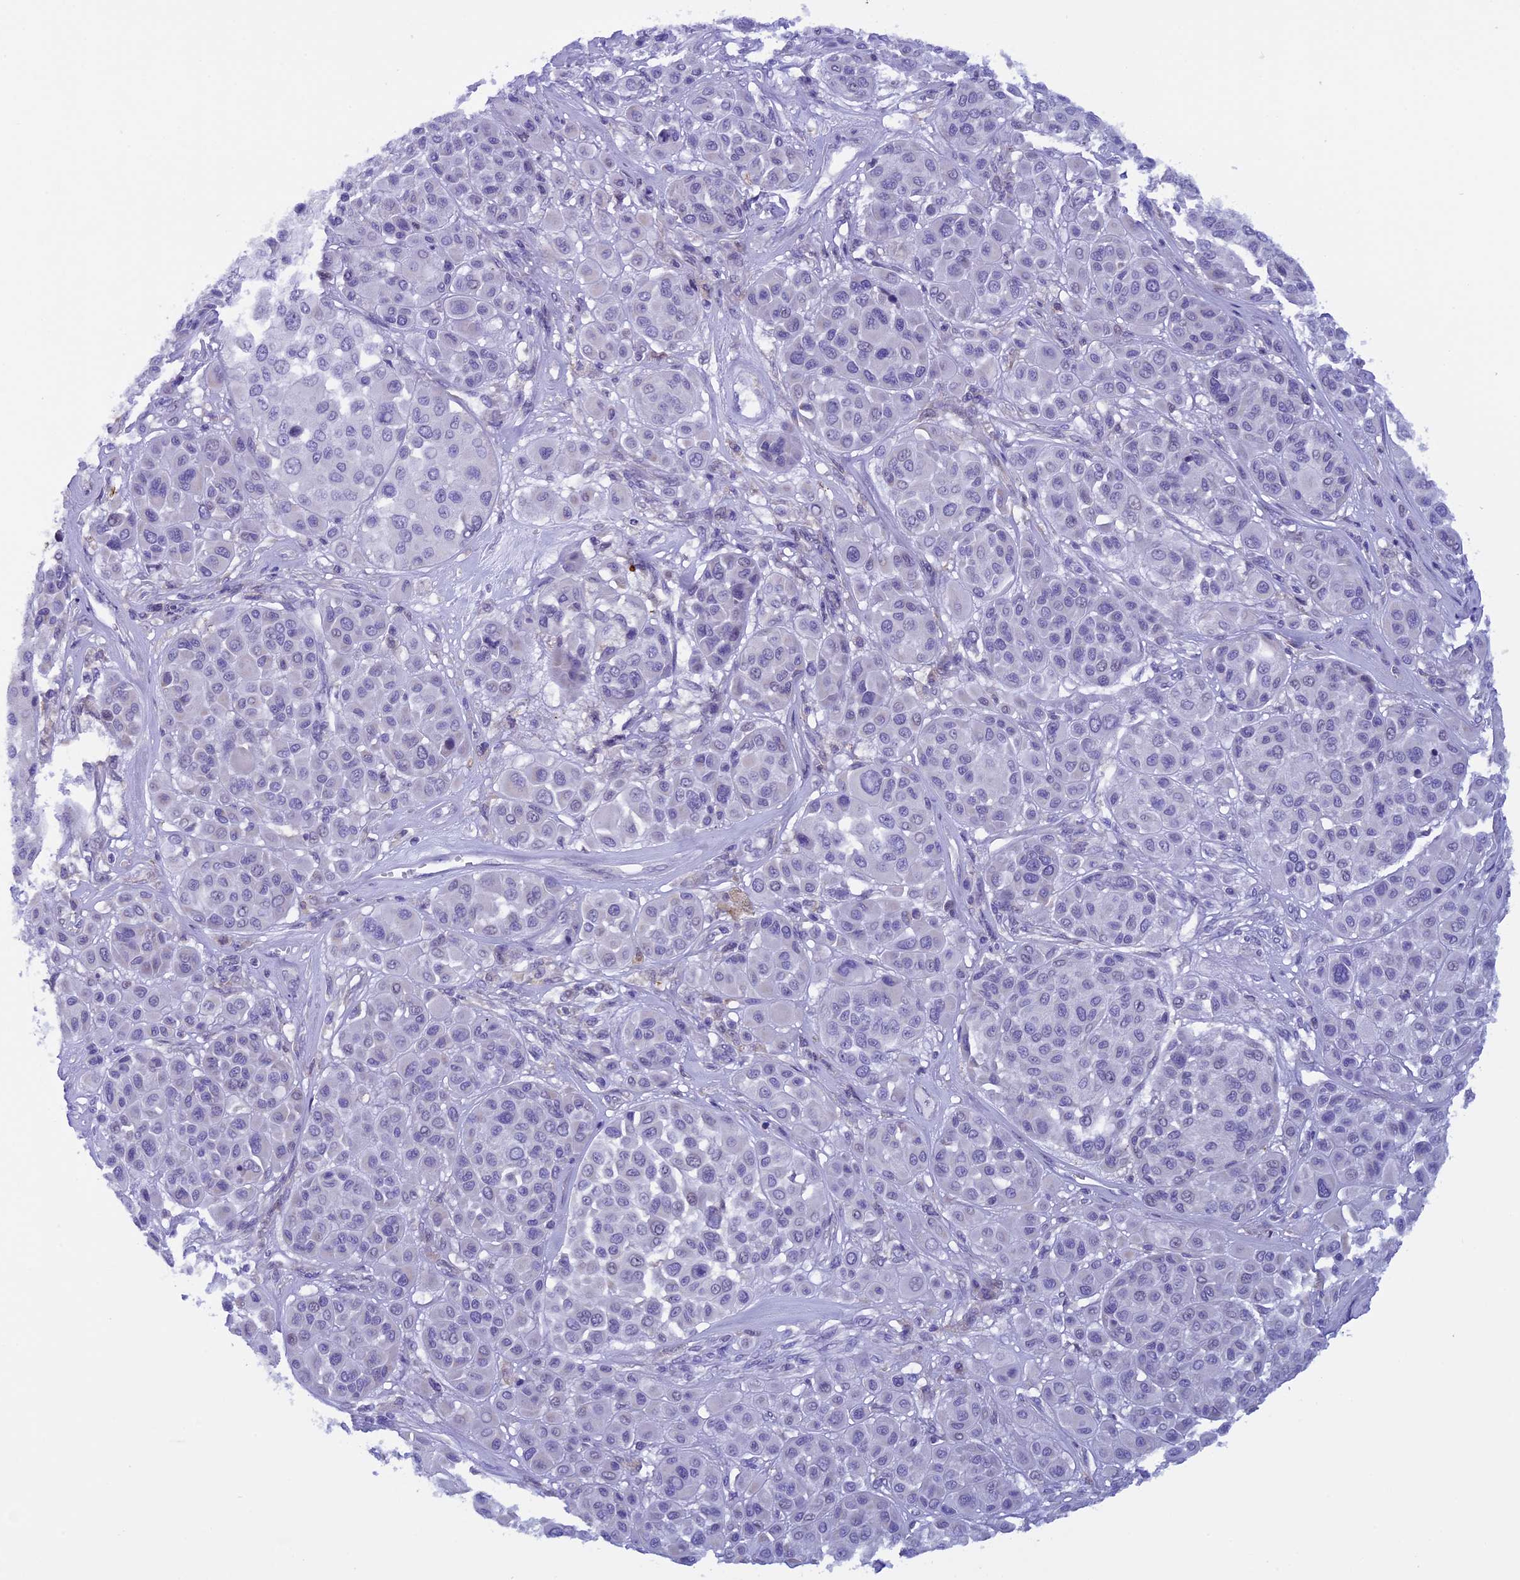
{"staining": {"intensity": "negative", "quantity": "none", "location": "none"}, "tissue": "melanoma", "cell_type": "Tumor cells", "image_type": "cancer", "snomed": [{"axis": "morphology", "description": "Malignant melanoma, Metastatic site"}, {"axis": "topography", "description": "Soft tissue"}], "caption": "IHC of human malignant melanoma (metastatic site) exhibits no staining in tumor cells. The staining was performed using DAB to visualize the protein expression in brown, while the nuclei were stained in blue with hematoxylin (Magnification: 20x).", "gene": "IGSF6", "patient": {"sex": "male", "age": 41}}